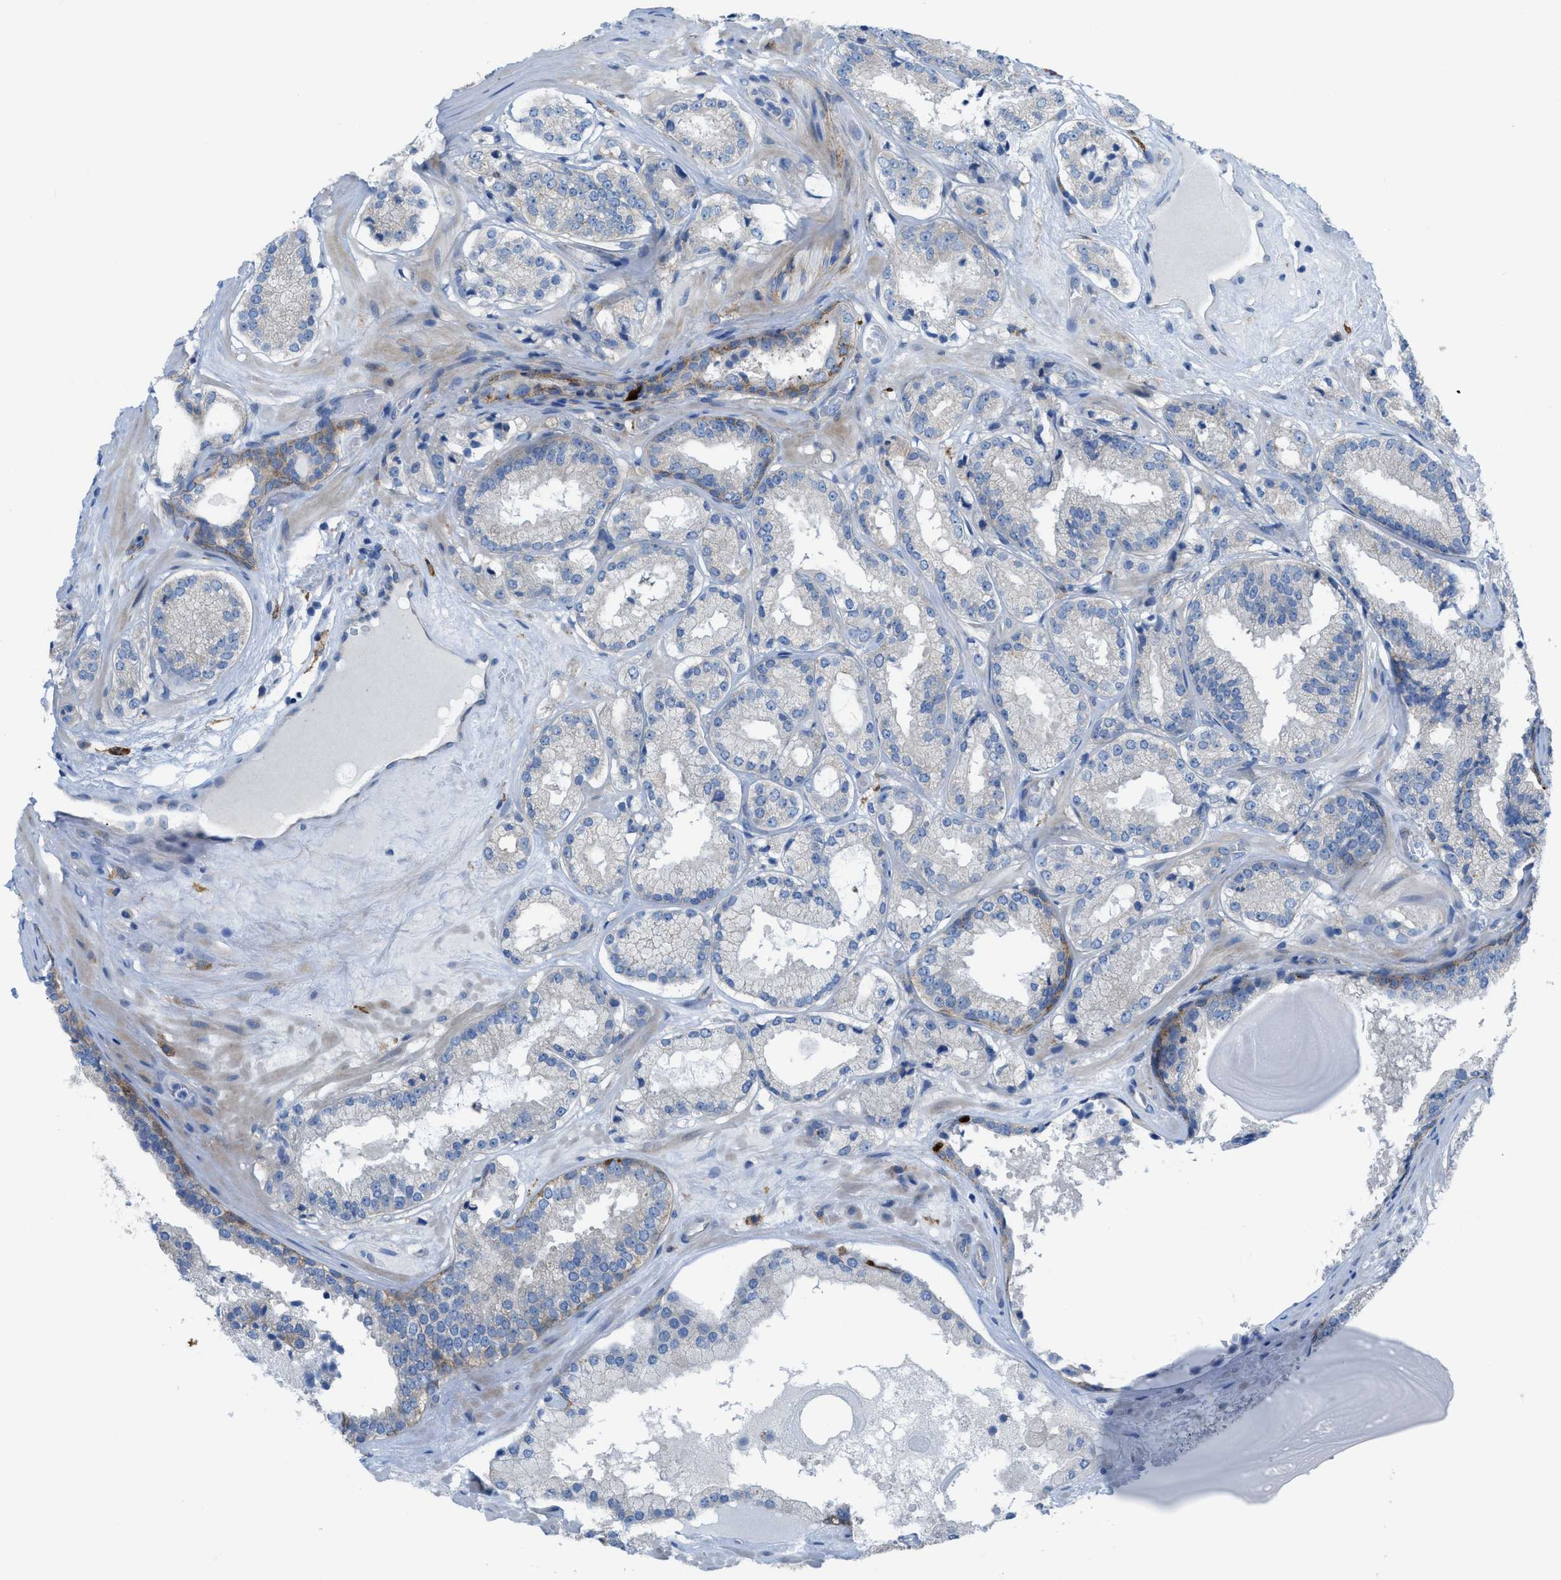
{"staining": {"intensity": "negative", "quantity": "none", "location": "none"}, "tissue": "prostate cancer", "cell_type": "Tumor cells", "image_type": "cancer", "snomed": [{"axis": "morphology", "description": "Adenocarcinoma, High grade"}, {"axis": "topography", "description": "Prostate"}], "caption": "Image shows no protein positivity in tumor cells of prostate cancer (high-grade adenocarcinoma) tissue.", "gene": "EGFR", "patient": {"sex": "male", "age": 65}}